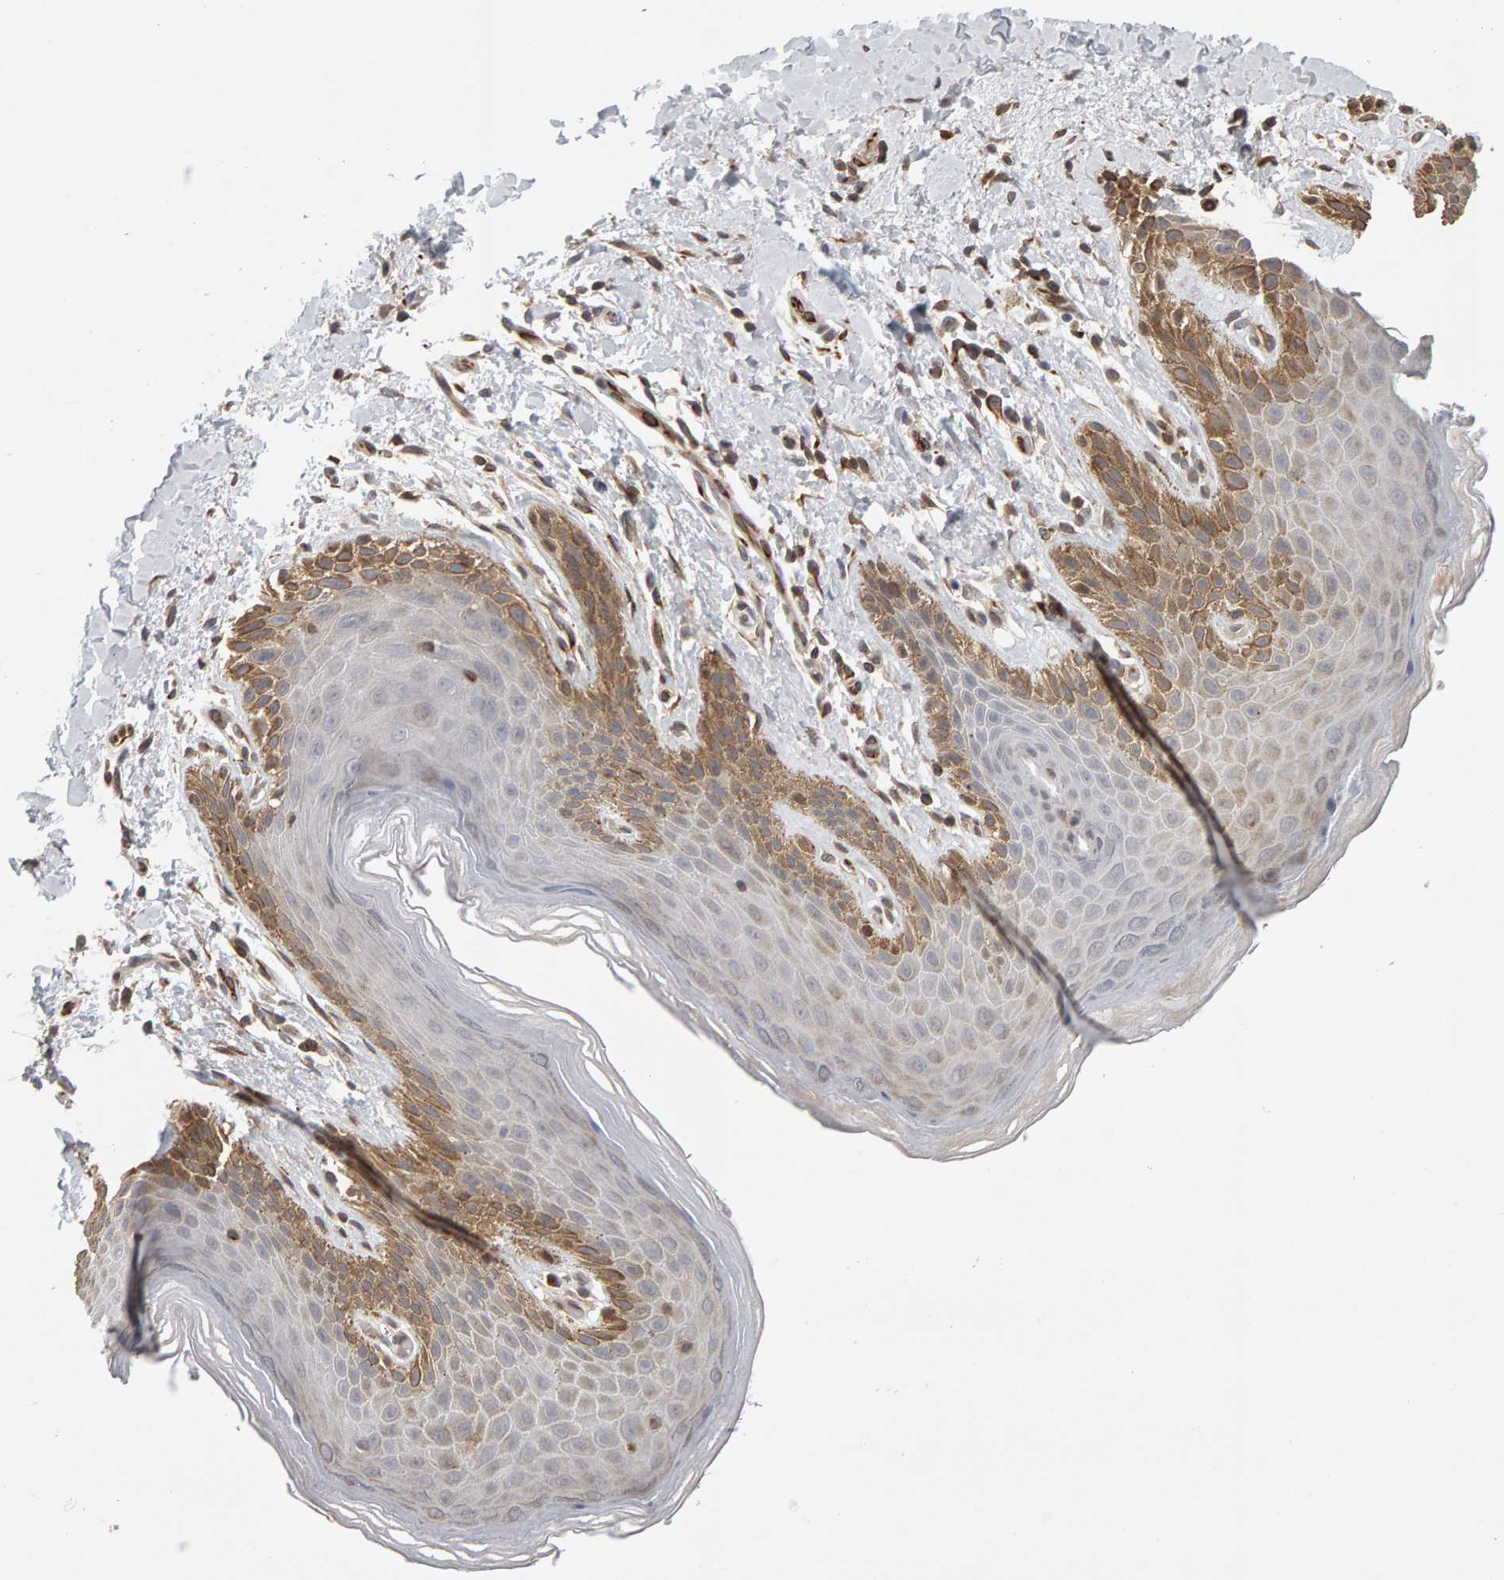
{"staining": {"intensity": "moderate", "quantity": "<25%", "location": "cytoplasmic/membranous"}, "tissue": "skin", "cell_type": "Epidermal cells", "image_type": "normal", "snomed": [{"axis": "morphology", "description": "Normal tissue, NOS"}, {"axis": "topography", "description": "Anal"}, {"axis": "topography", "description": "Peripheral nerve tissue"}], "caption": "DAB immunohistochemical staining of unremarkable skin exhibits moderate cytoplasmic/membranous protein staining in approximately <25% of epidermal cells.", "gene": "TEFM", "patient": {"sex": "male", "age": 44}}